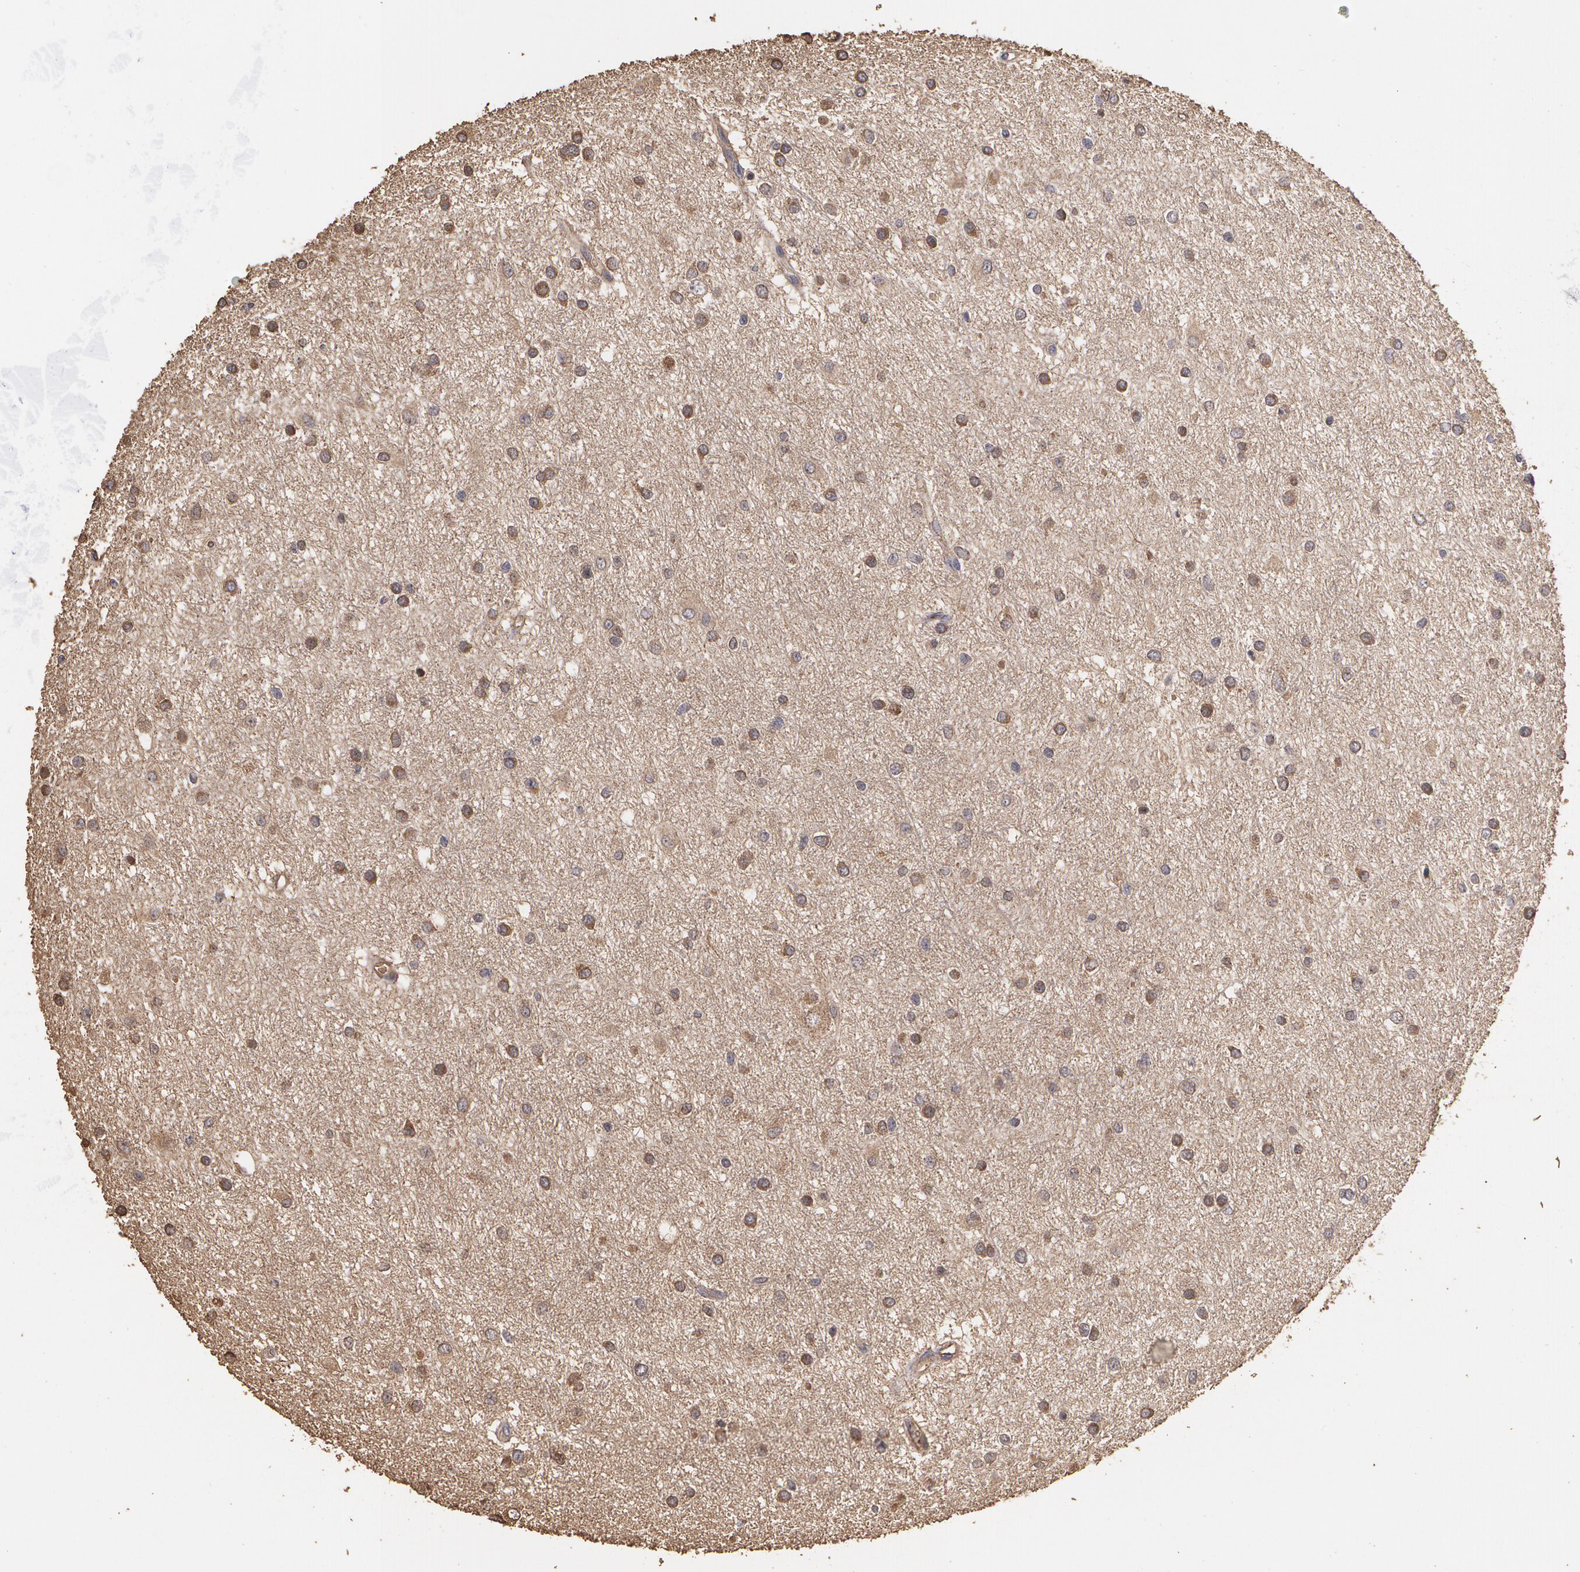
{"staining": {"intensity": "moderate", "quantity": ">75%", "location": "cytoplasmic/membranous"}, "tissue": "glioma", "cell_type": "Tumor cells", "image_type": "cancer", "snomed": [{"axis": "morphology", "description": "Glioma, malignant, Low grade"}, {"axis": "topography", "description": "Brain"}], "caption": "Moderate cytoplasmic/membranous positivity is identified in approximately >75% of tumor cells in glioma.", "gene": "PON1", "patient": {"sex": "female", "age": 36}}